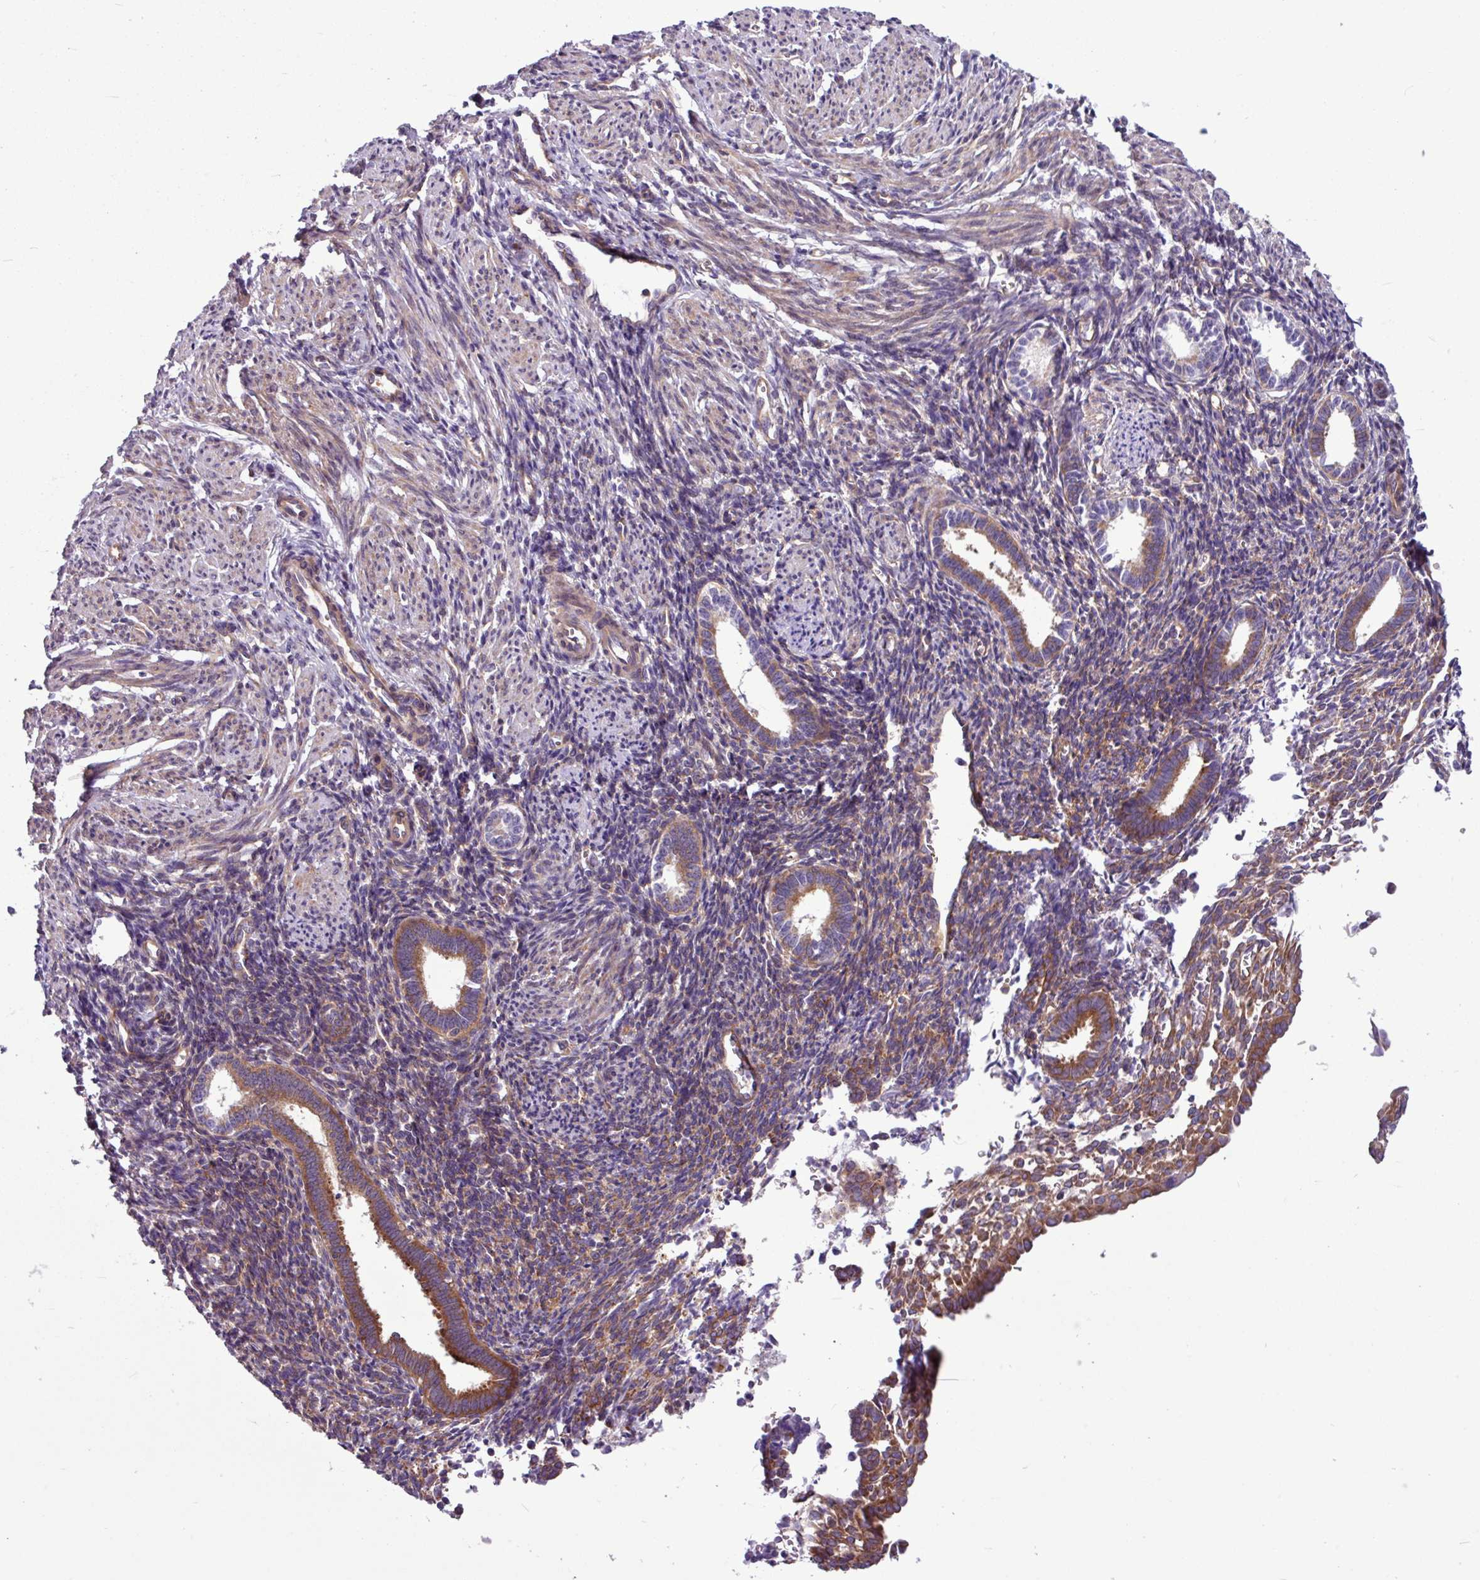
{"staining": {"intensity": "moderate", "quantity": "<25%", "location": "cytoplasmic/membranous"}, "tissue": "endometrium", "cell_type": "Cells in endometrial stroma", "image_type": "normal", "snomed": [{"axis": "morphology", "description": "Normal tissue, NOS"}, {"axis": "topography", "description": "Endometrium"}], "caption": "Protein staining of benign endometrium shows moderate cytoplasmic/membranous positivity in about <25% of cells in endometrial stroma.", "gene": "MROH2A", "patient": {"sex": "female", "age": 32}}